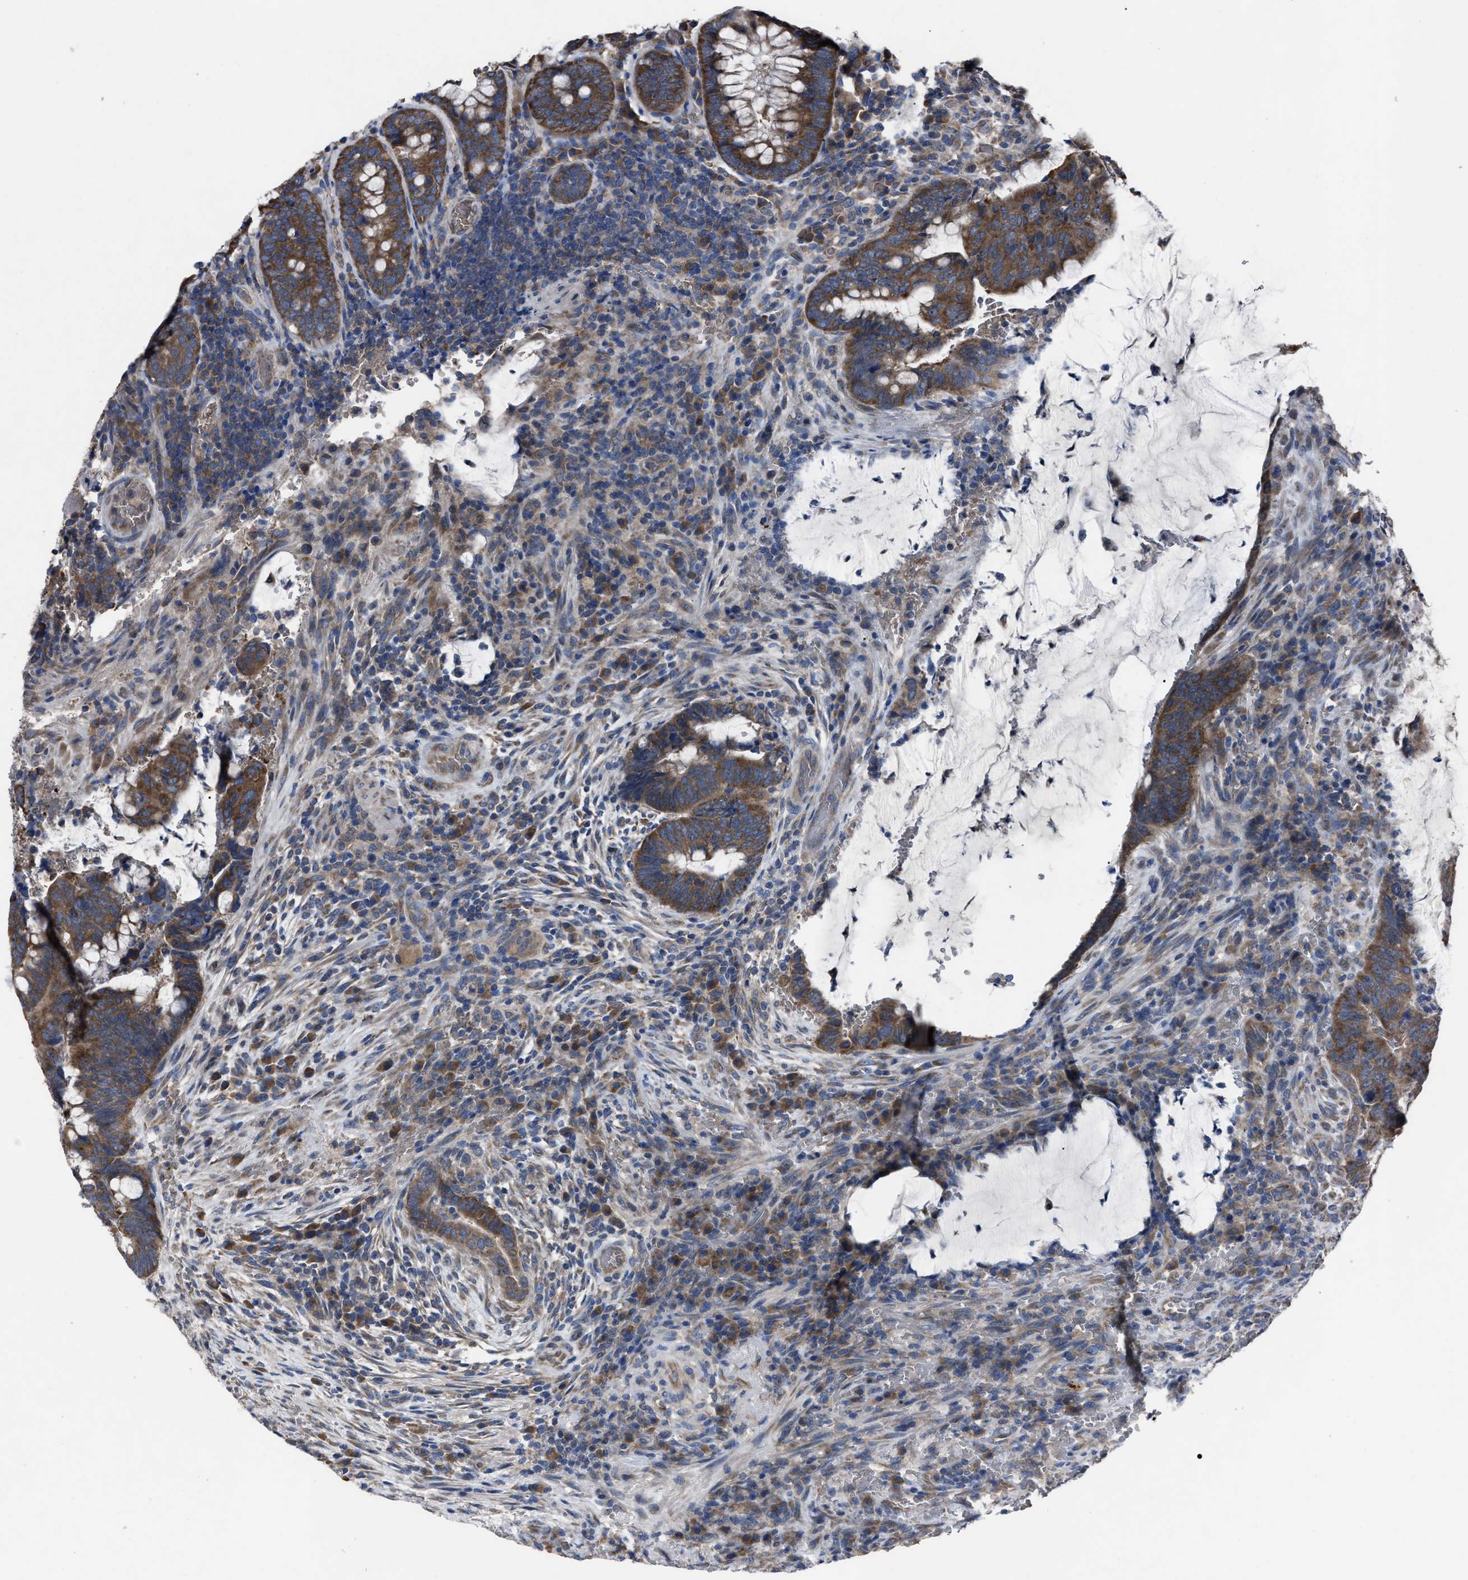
{"staining": {"intensity": "moderate", "quantity": ">75%", "location": "cytoplasmic/membranous"}, "tissue": "colorectal cancer", "cell_type": "Tumor cells", "image_type": "cancer", "snomed": [{"axis": "morphology", "description": "Normal tissue, NOS"}, {"axis": "morphology", "description": "Adenocarcinoma, NOS"}, {"axis": "topography", "description": "Rectum"}, {"axis": "topography", "description": "Peripheral nerve tissue"}], "caption": "Immunohistochemistry micrograph of neoplastic tissue: human colorectal adenocarcinoma stained using IHC displays medium levels of moderate protein expression localized specifically in the cytoplasmic/membranous of tumor cells, appearing as a cytoplasmic/membranous brown color.", "gene": "UPF1", "patient": {"sex": "male", "age": 92}}